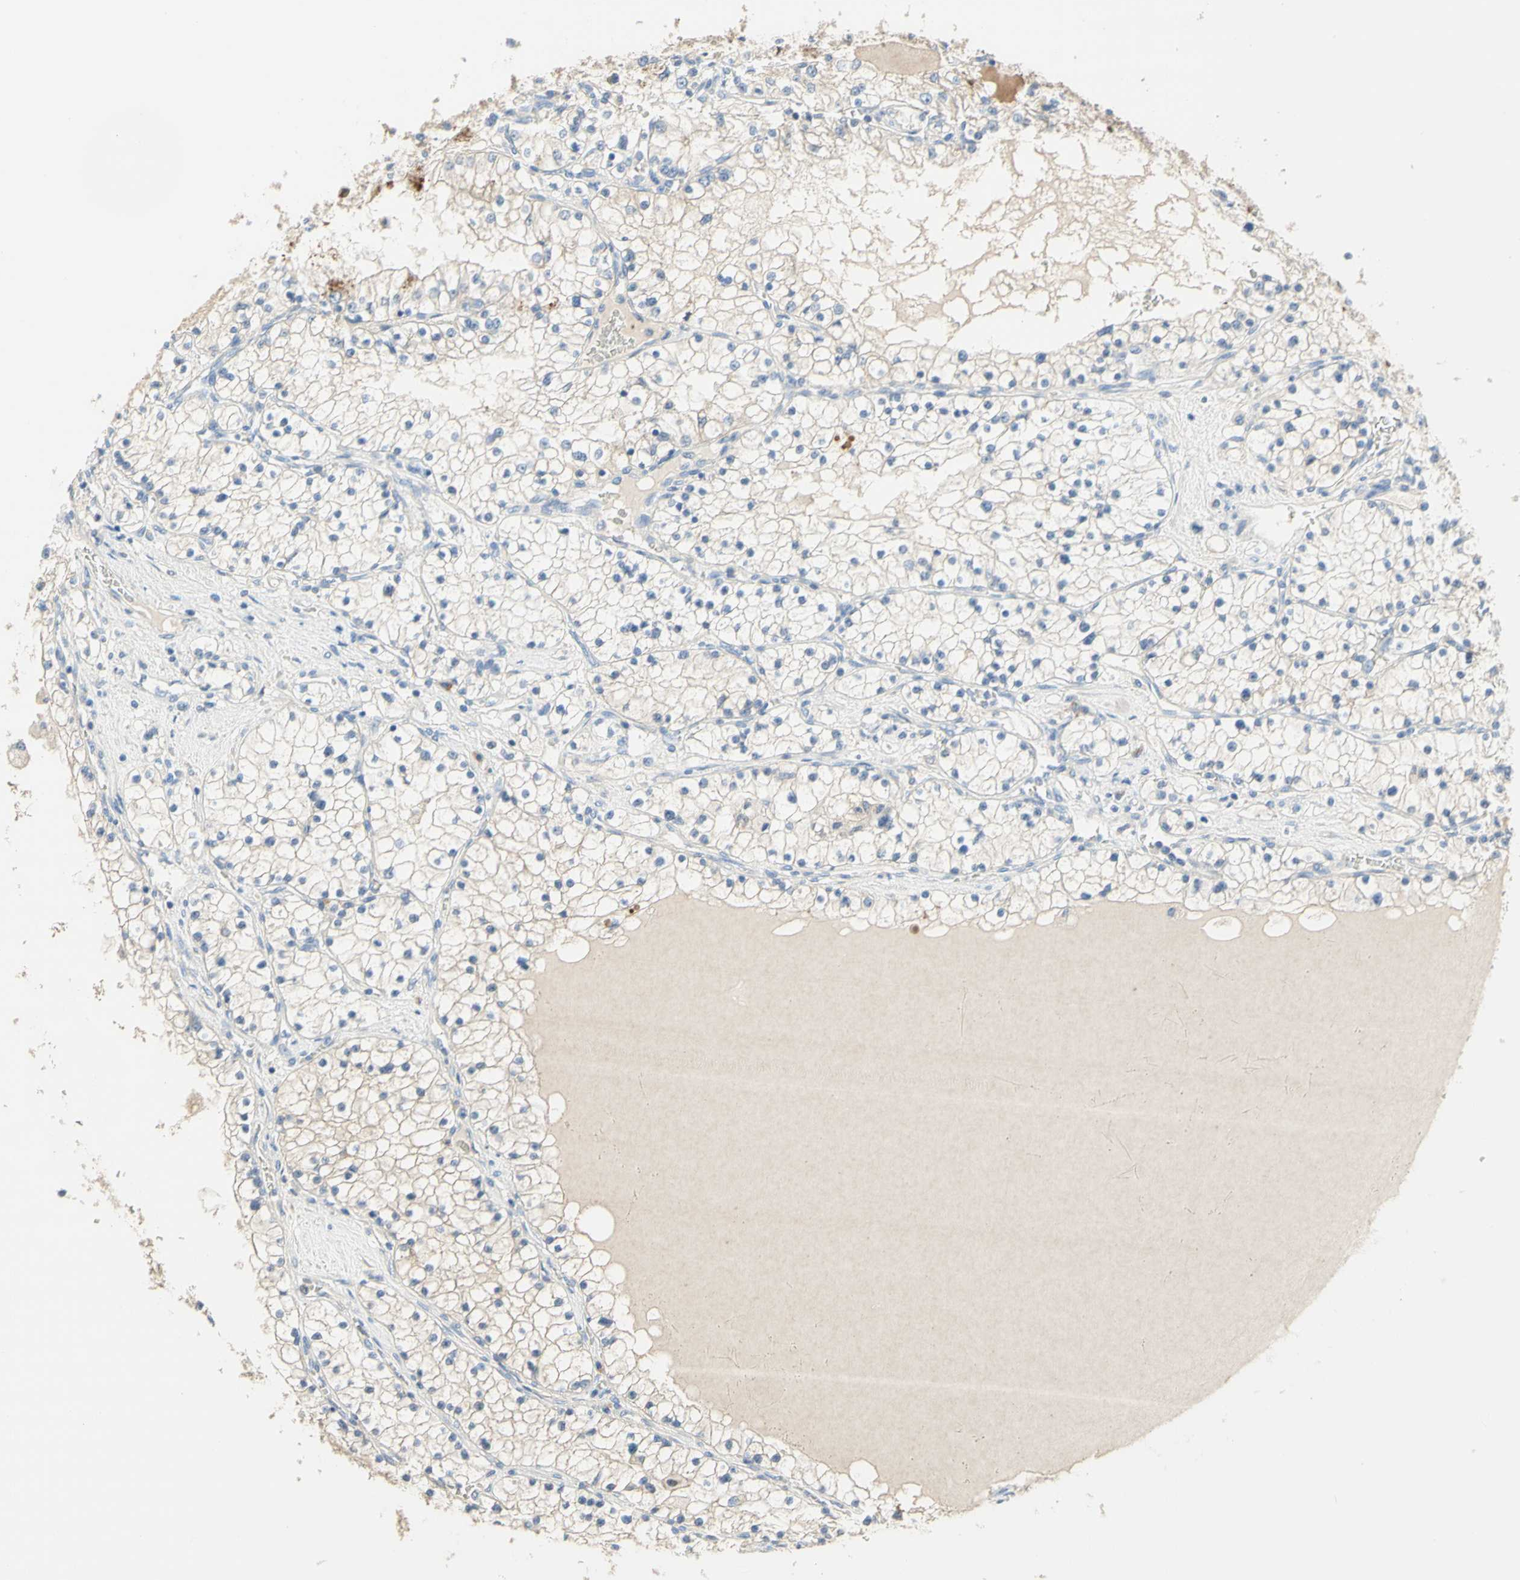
{"staining": {"intensity": "moderate", "quantity": "<25%", "location": "cytoplasmic/membranous"}, "tissue": "renal cancer", "cell_type": "Tumor cells", "image_type": "cancer", "snomed": [{"axis": "morphology", "description": "Adenocarcinoma, NOS"}, {"axis": "topography", "description": "Kidney"}], "caption": "Immunohistochemical staining of renal cancer (adenocarcinoma) reveals low levels of moderate cytoplasmic/membranous protein expression in approximately <25% of tumor cells. Nuclei are stained in blue.", "gene": "NECTIN4", "patient": {"sex": "male", "age": 68}}